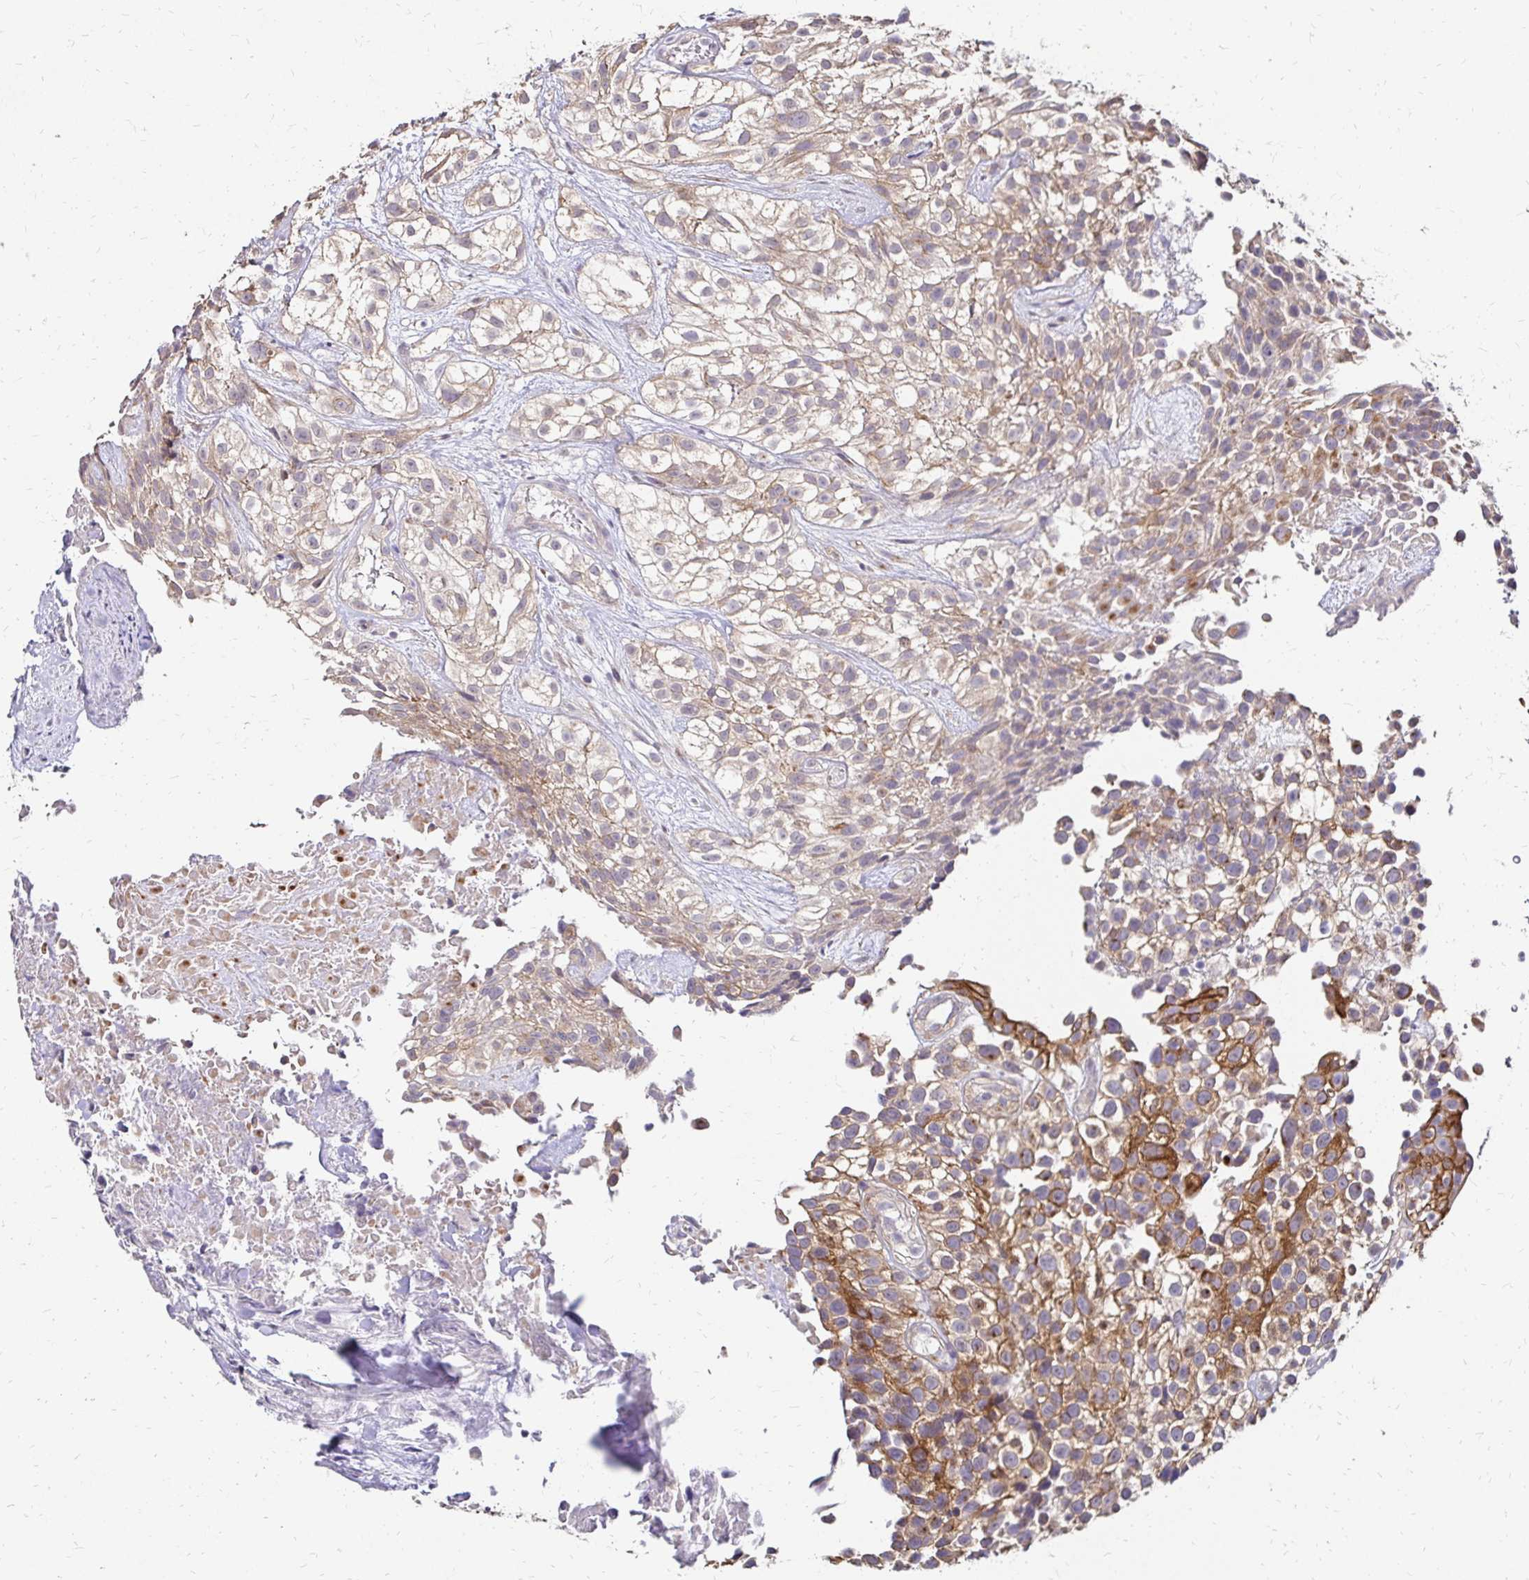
{"staining": {"intensity": "moderate", "quantity": ">75%", "location": "cytoplasmic/membranous"}, "tissue": "urothelial cancer", "cell_type": "Tumor cells", "image_type": "cancer", "snomed": [{"axis": "morphology", "description": "Urothelial carcinoma, High grade"}, {"axis": "topography", "description": "Urinary bladder"}], "caption": "Urothelial carcinoma (high-grade) tissue displays moderate cytoplasmic/membranous staining in about >75% of tumor cells, visualized by immunohistochemistry.", "gene": "PRIMA1", "patient": {"sex": "male", "age": 56}}